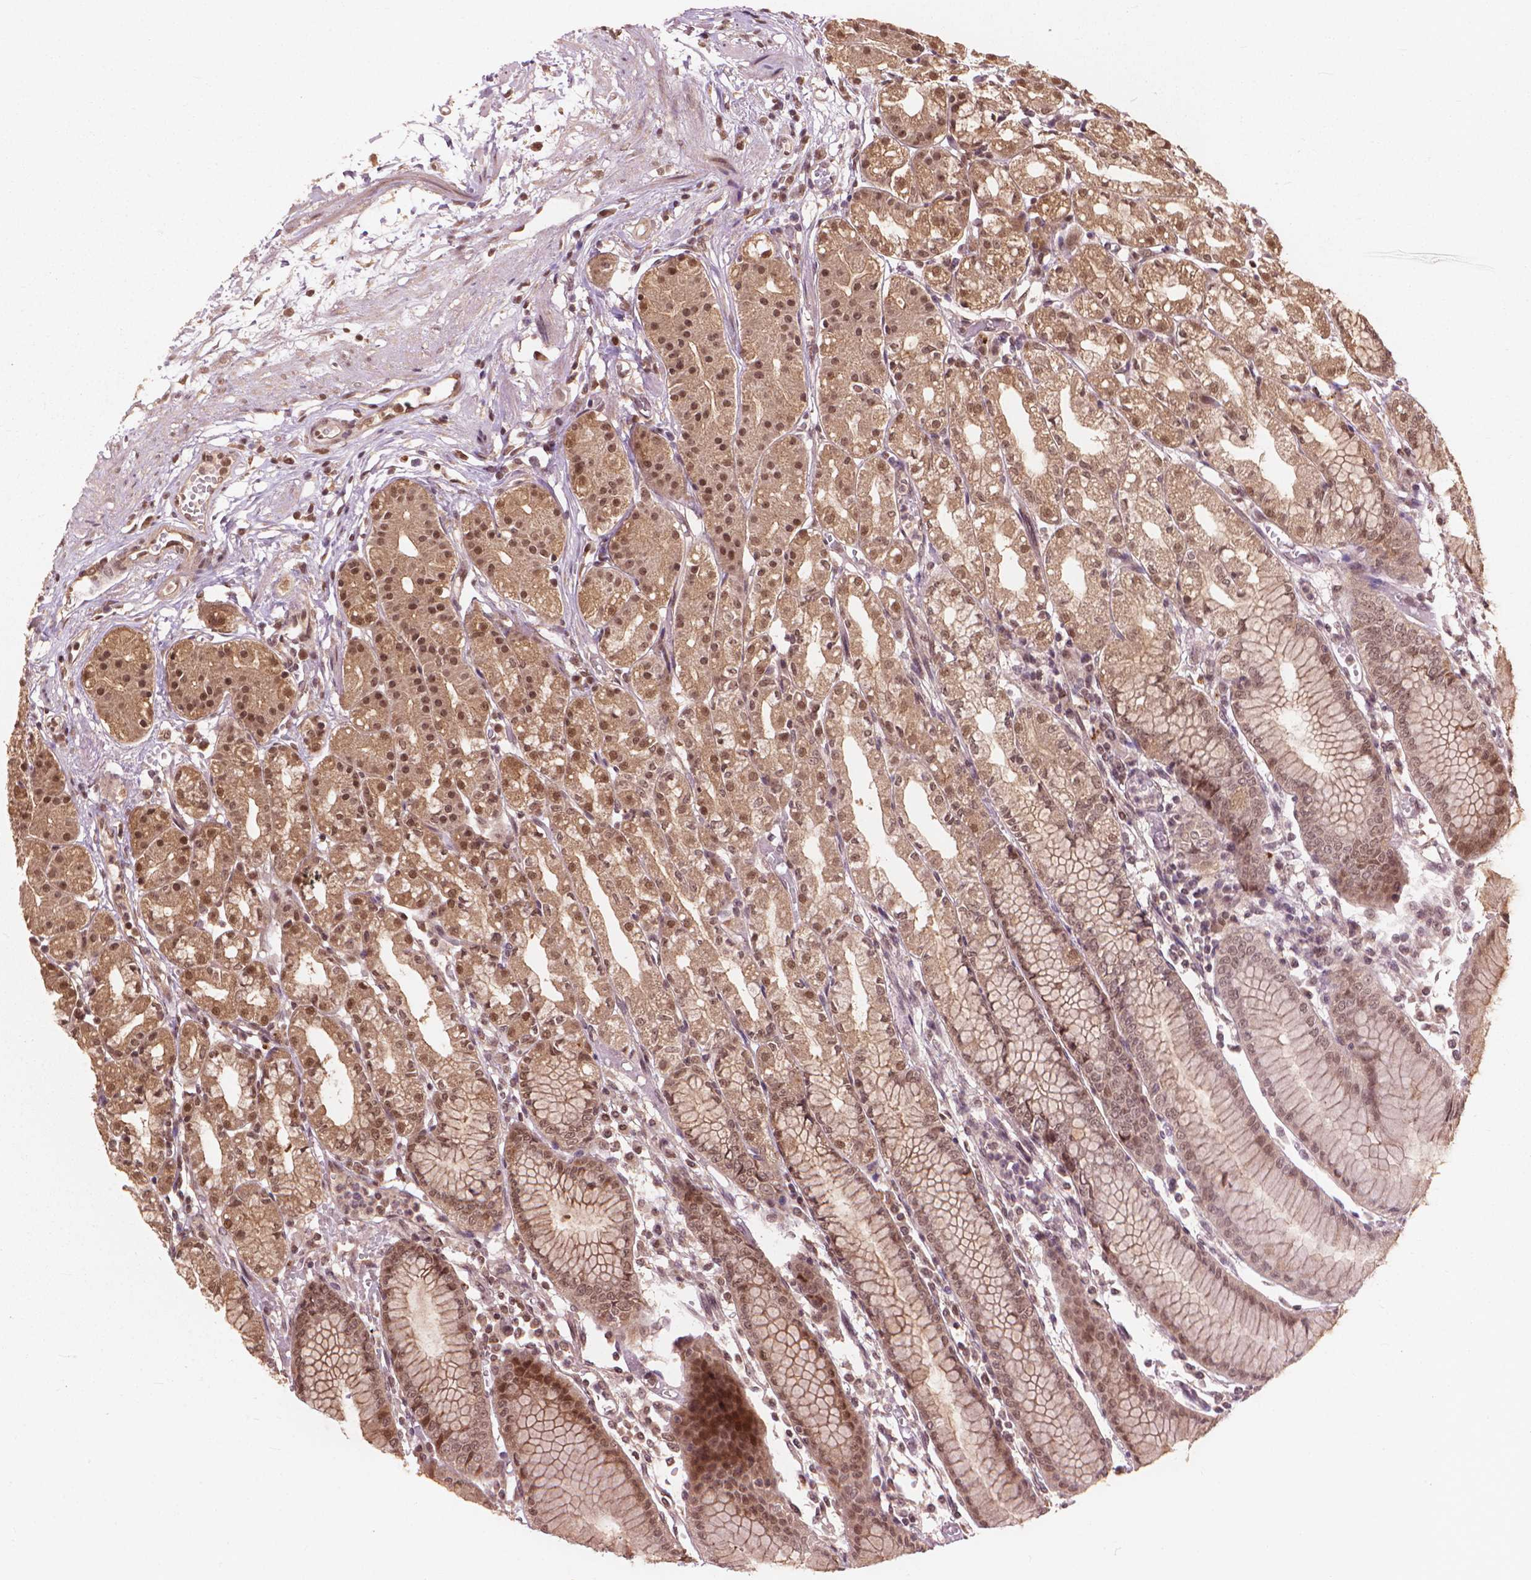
{"staining": {"intensity": "moderate", "quantity": ">75%", "location": "cytoplasmic/membranous,nuclear"}, "tissue": "stomach", "cell_type": "Glandular cells", "image_type": "normal", "snomed": [{"axis": "morphology", "description": "Normal tissue, NOS"}, {"axis": "topography", "description": "Skeletal muscle"}, {"axis": "topography", "description": "Stomach"}], "caption": "Immunohistochemical staining of unremarkable stomach demonstrates >75% levels of moderate cytoplasmic/membranous,nuclear protein expression in approximately >75% of glandular cells. The protein is stained brown, and the nuclei are stained in blue (DAB (3,3'-diaminobenzidine) IHC with brightfield microscopy, high magnification).", "gene": "SSU72", "patient": {"sex": "female", "age": 57}}